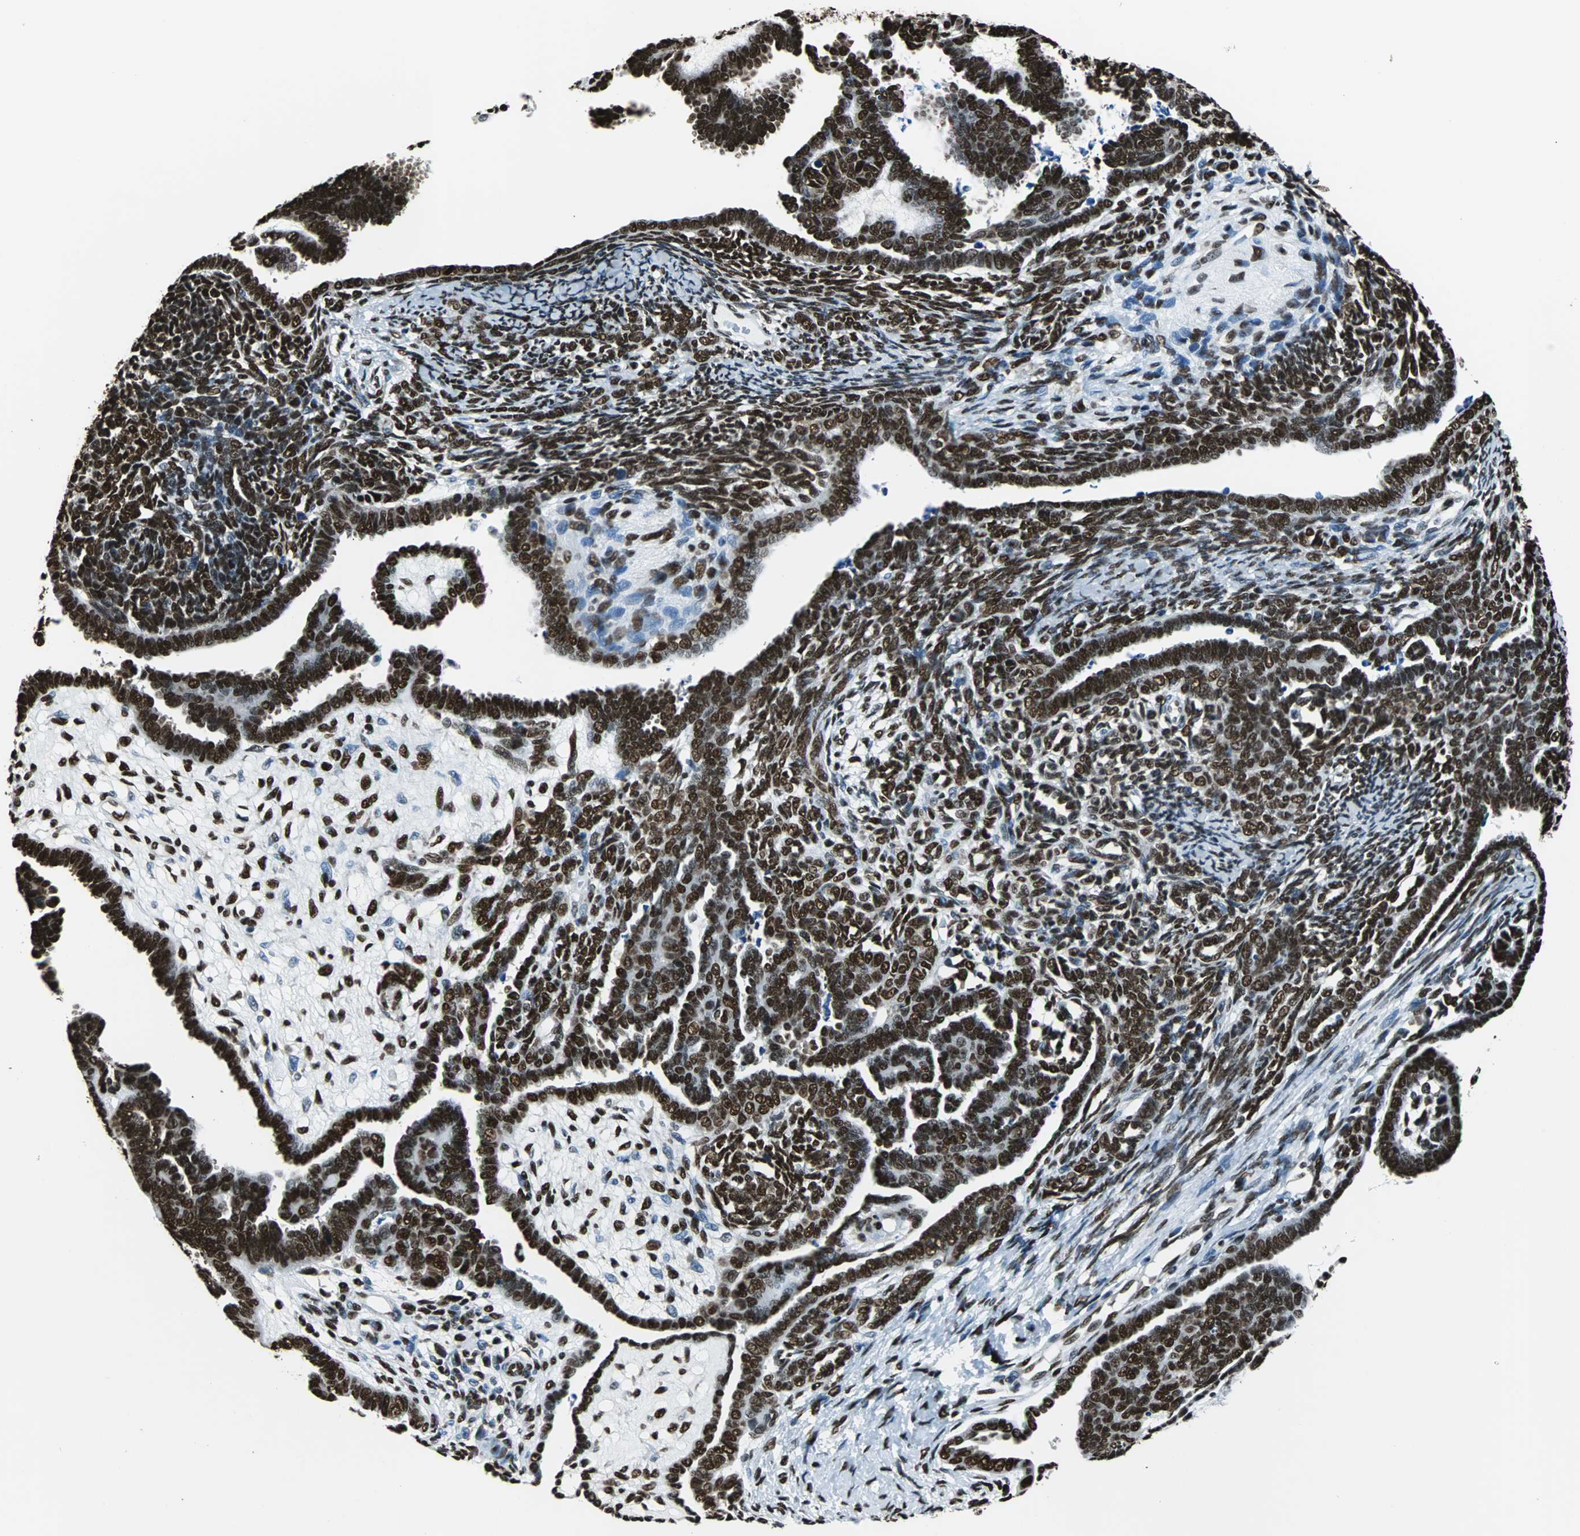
{"staining": {"intensity": "strong", "quantity": ">75%", "location": "nuclear"}, "tissue": "endometrial cancer", "cell_type": "Tumor cells", "image_type": "cancer", "snomed": [{"axis": "morphology", "description": "Neoplasm, malignant, NOS"}, {"axis": "topography", "description": "Endometrium"}], "caption": "This histopathology image shows immunohistochemistry staining of human neoplasm (malignant) (endometrial), with high strong nuclear staining in approximately >75% of tumor cells.", "gene": "FUBP1", "patient": {"sex": "female", "age": 74}}